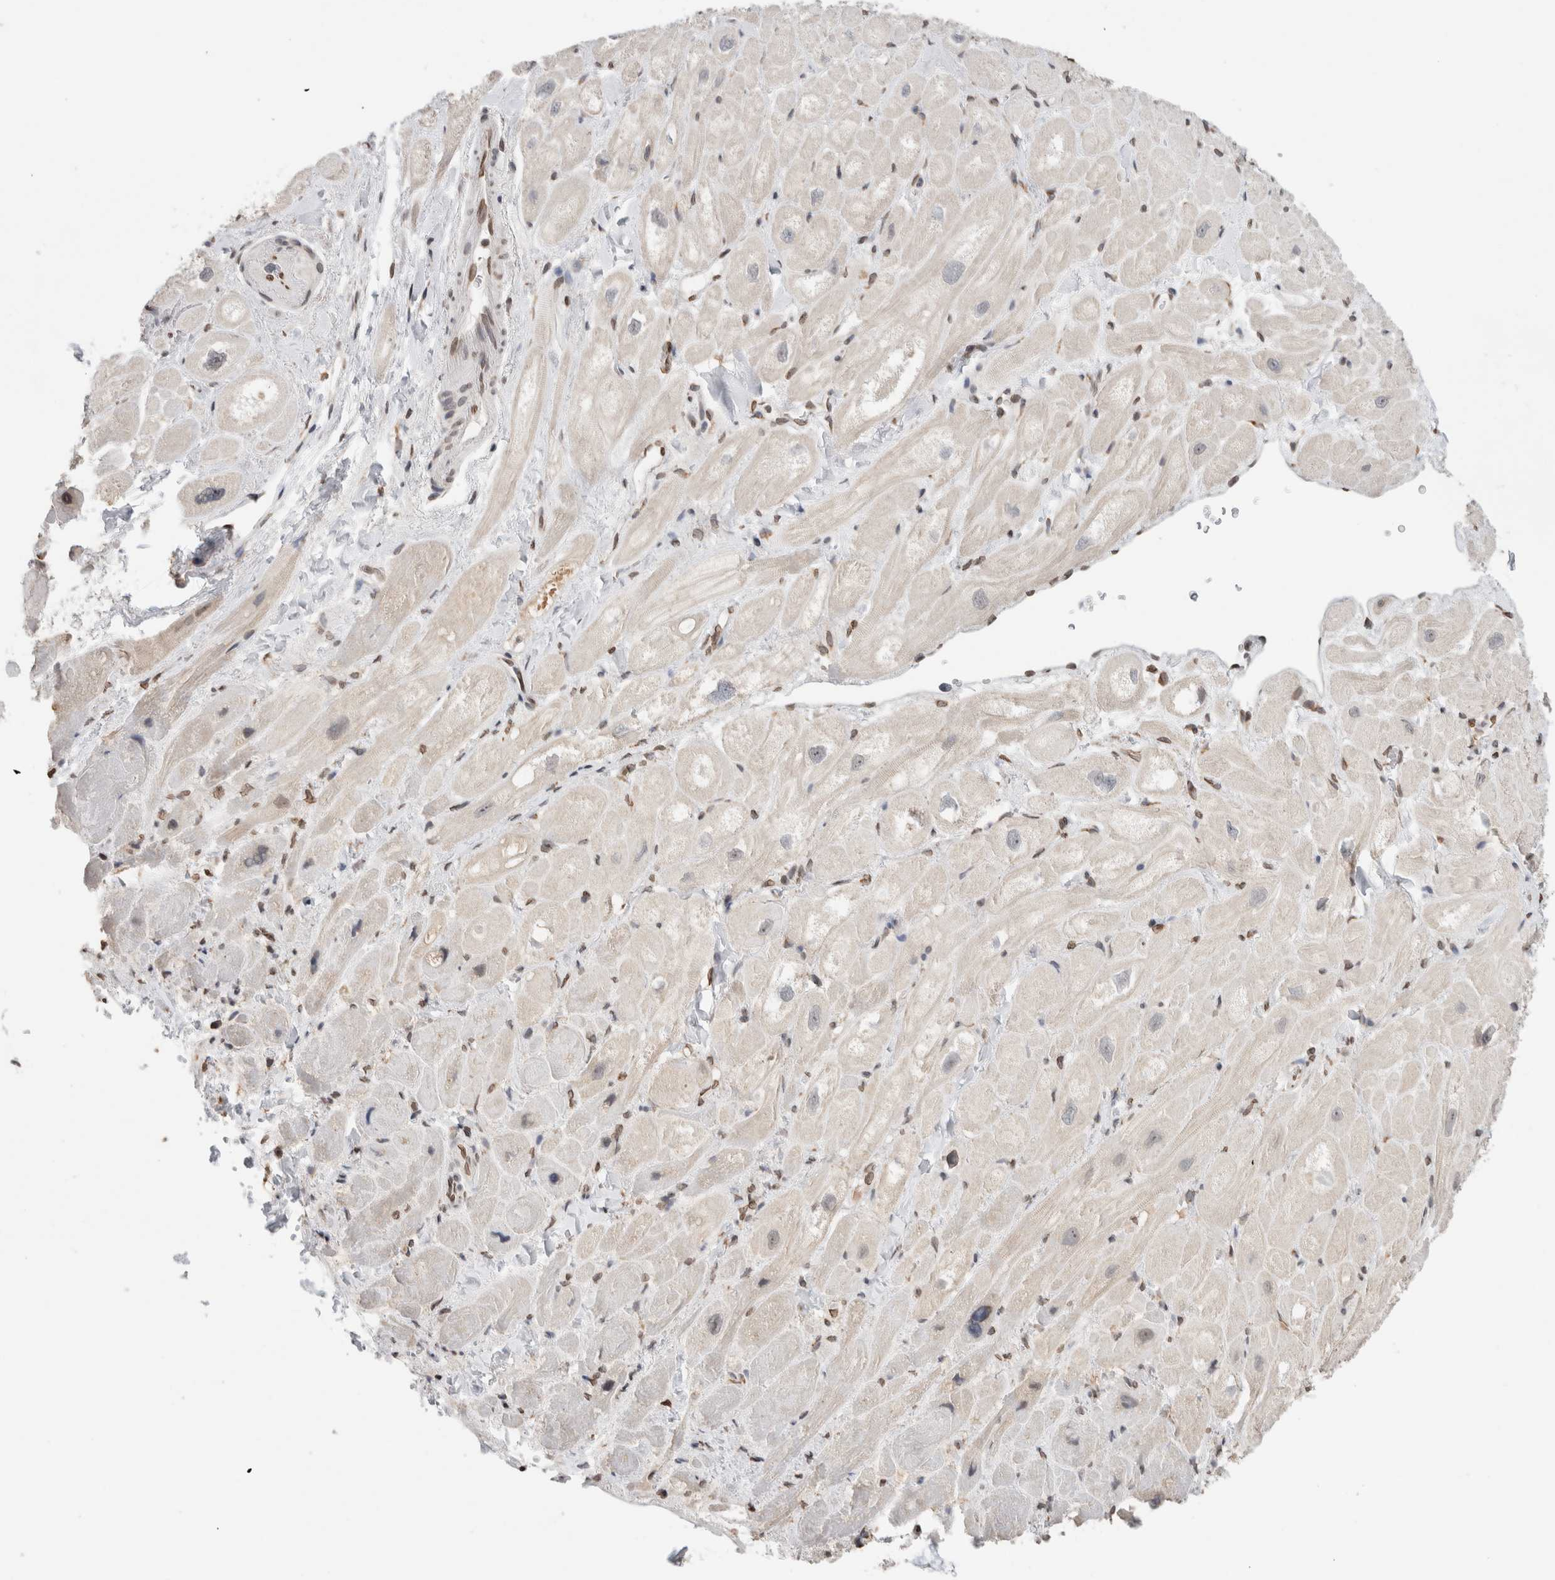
{"staining": {"intensity": "weak", "quantity": "<25%", "location": "nuclear"}, "tissue": "heart muscle", "cell_type": "Cardiomyocytes", "image_type": "normal", "snomed": [{"axis": "morphology", "description": "Normal tissue, NOS"}, {"axis": "topography", "description": "Heart"}], "caption": "The photomicrograph displays no significant staining in cardiomyocytes of heart muscle. (Brightfield microscopy of DAB immunohistochemistry at high magnification).", "gene": "RBMX2", "patient": {"sex": "male", "age": 49}}